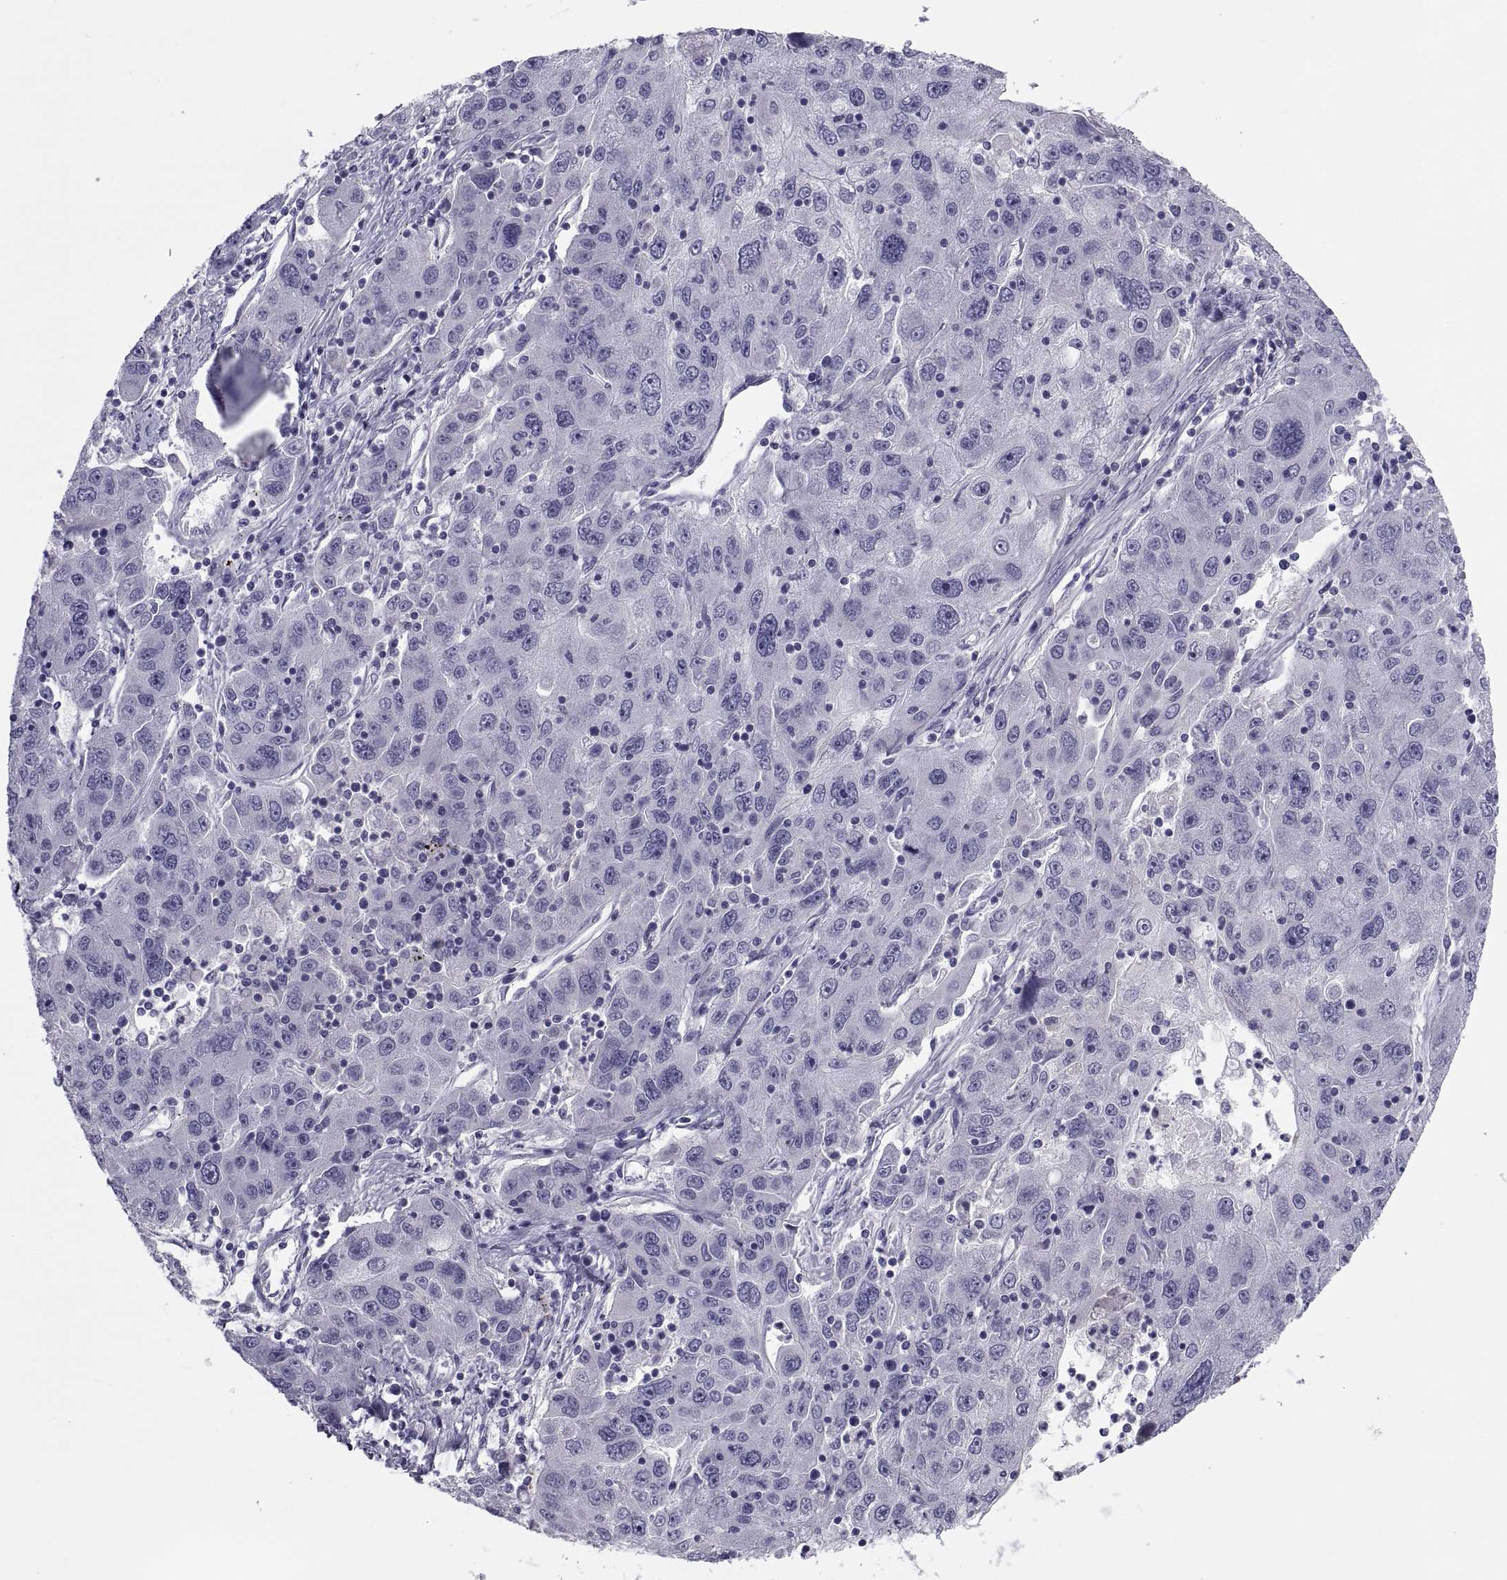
{"staining": {"intensity": "negative", "quantity": "none", "location": "none"}, "tissue": "stomach cancer", "cell_type": "Tumor cells", "image_type": "cancer", "snomed": [{"axis": "morphology", "description": "Adenocarcinoma, NOS"}, {"axis": "topography", "description": "Stomach"}], "caption": "This is a photomicrograph of IHC staining of stomach cancer, which shows no expression in tumor cells. (DAB (3,3'-diaminobenzidine) immunohistochemistry (IHC) with hematoxylin counter stain).", "gene": "NPTX2", "patient": {"sex": "male", "age": 56}}